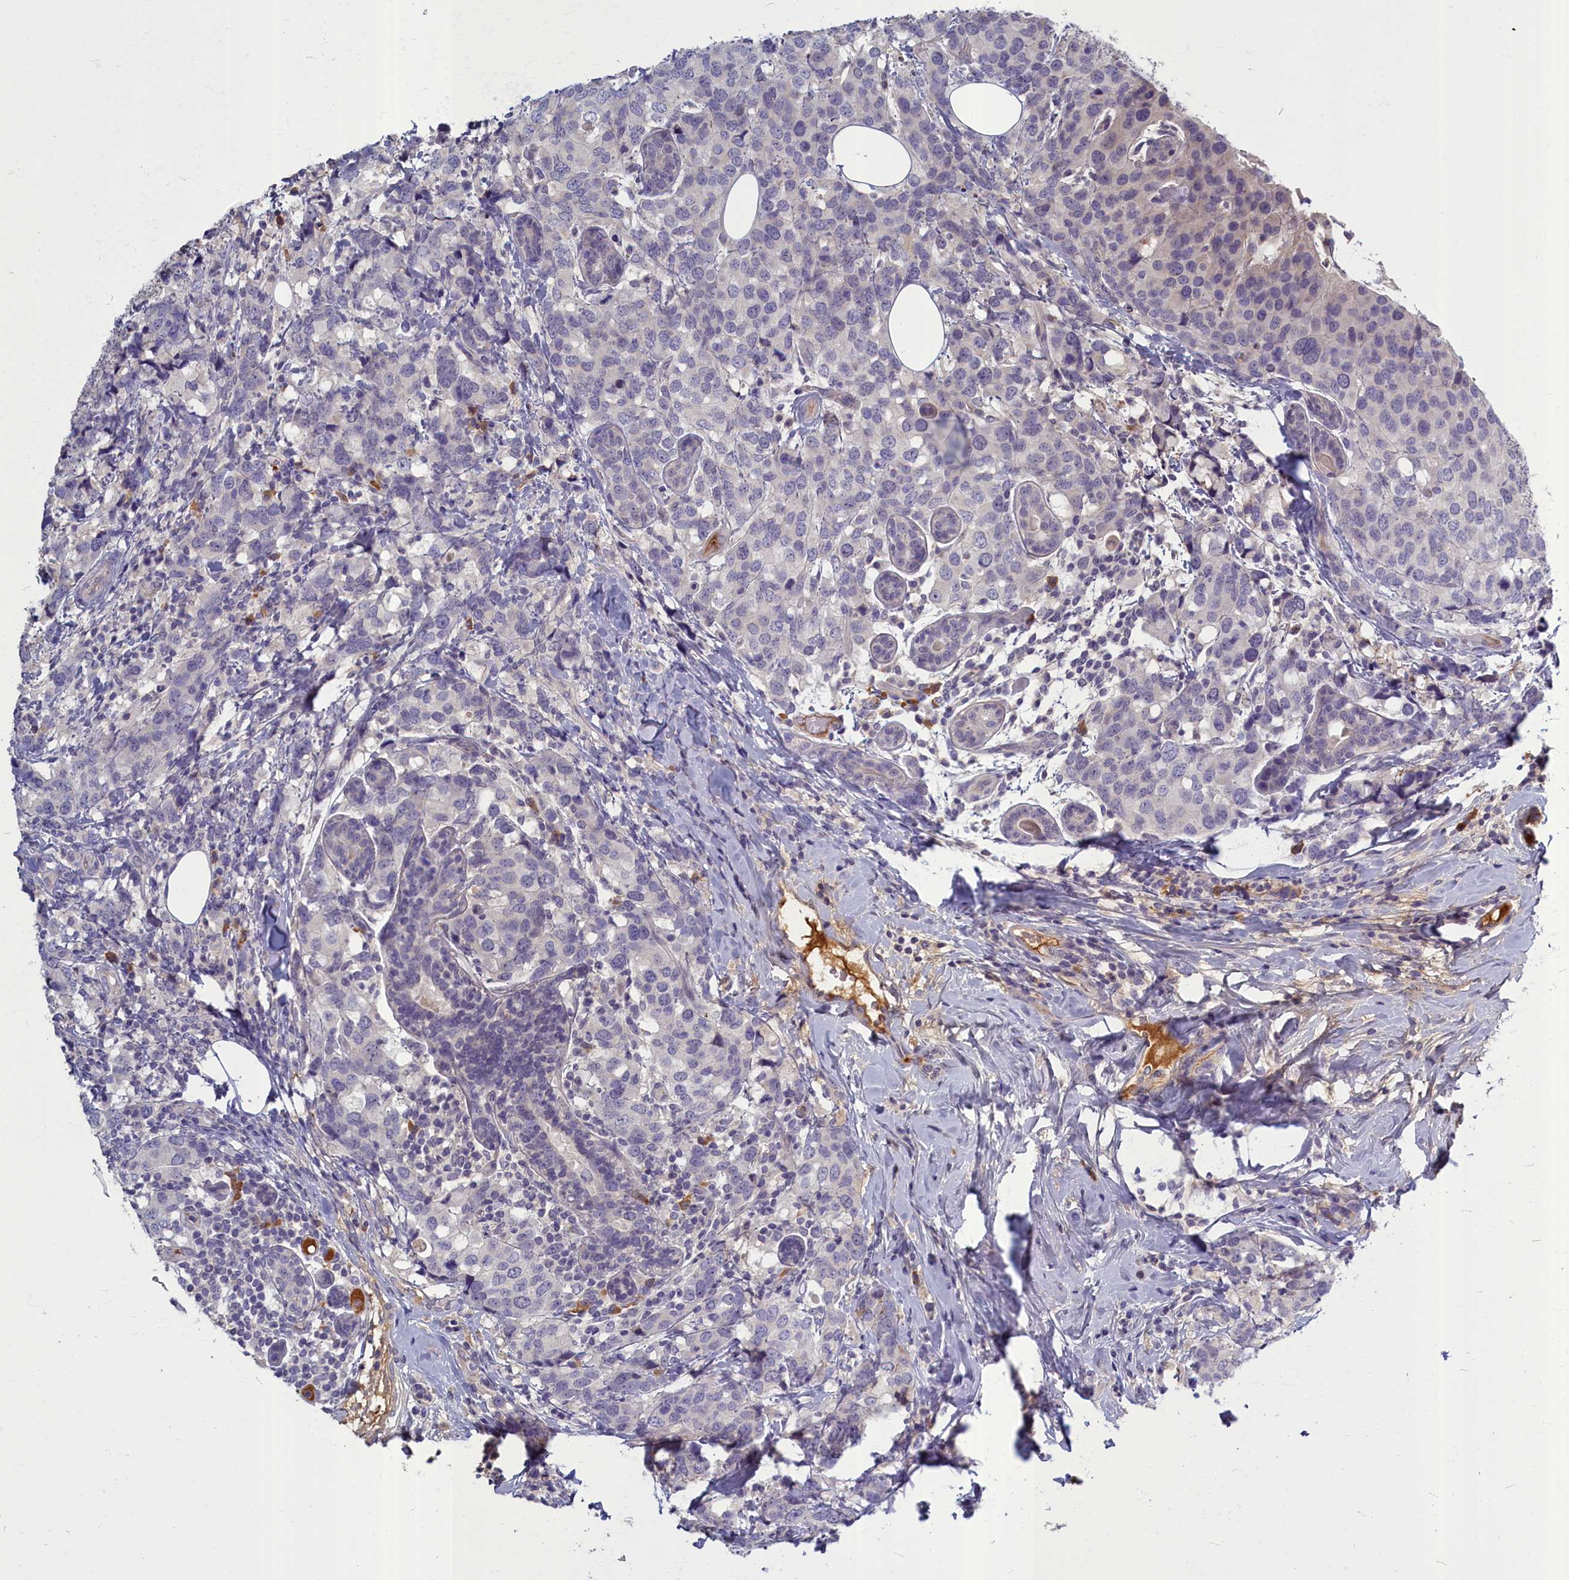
{"staining": {"intensity": "negative", "quantity": "none", "location": "none"}, "tissue": "breast cancer", "cell_type": "Tumor cells", "image_type": "cancer", "snomed": [{"axis": "morphology", "description": "Lobular carcinoma"}, {"axis": "topography", "description": "Breast"}], "caption": "This is a photomicrograph of IHC staining of breast cancer, which shows no positivity in tumor cells.", "gene": "SV2C", "patient": {"sex": "female", "age": 59}}